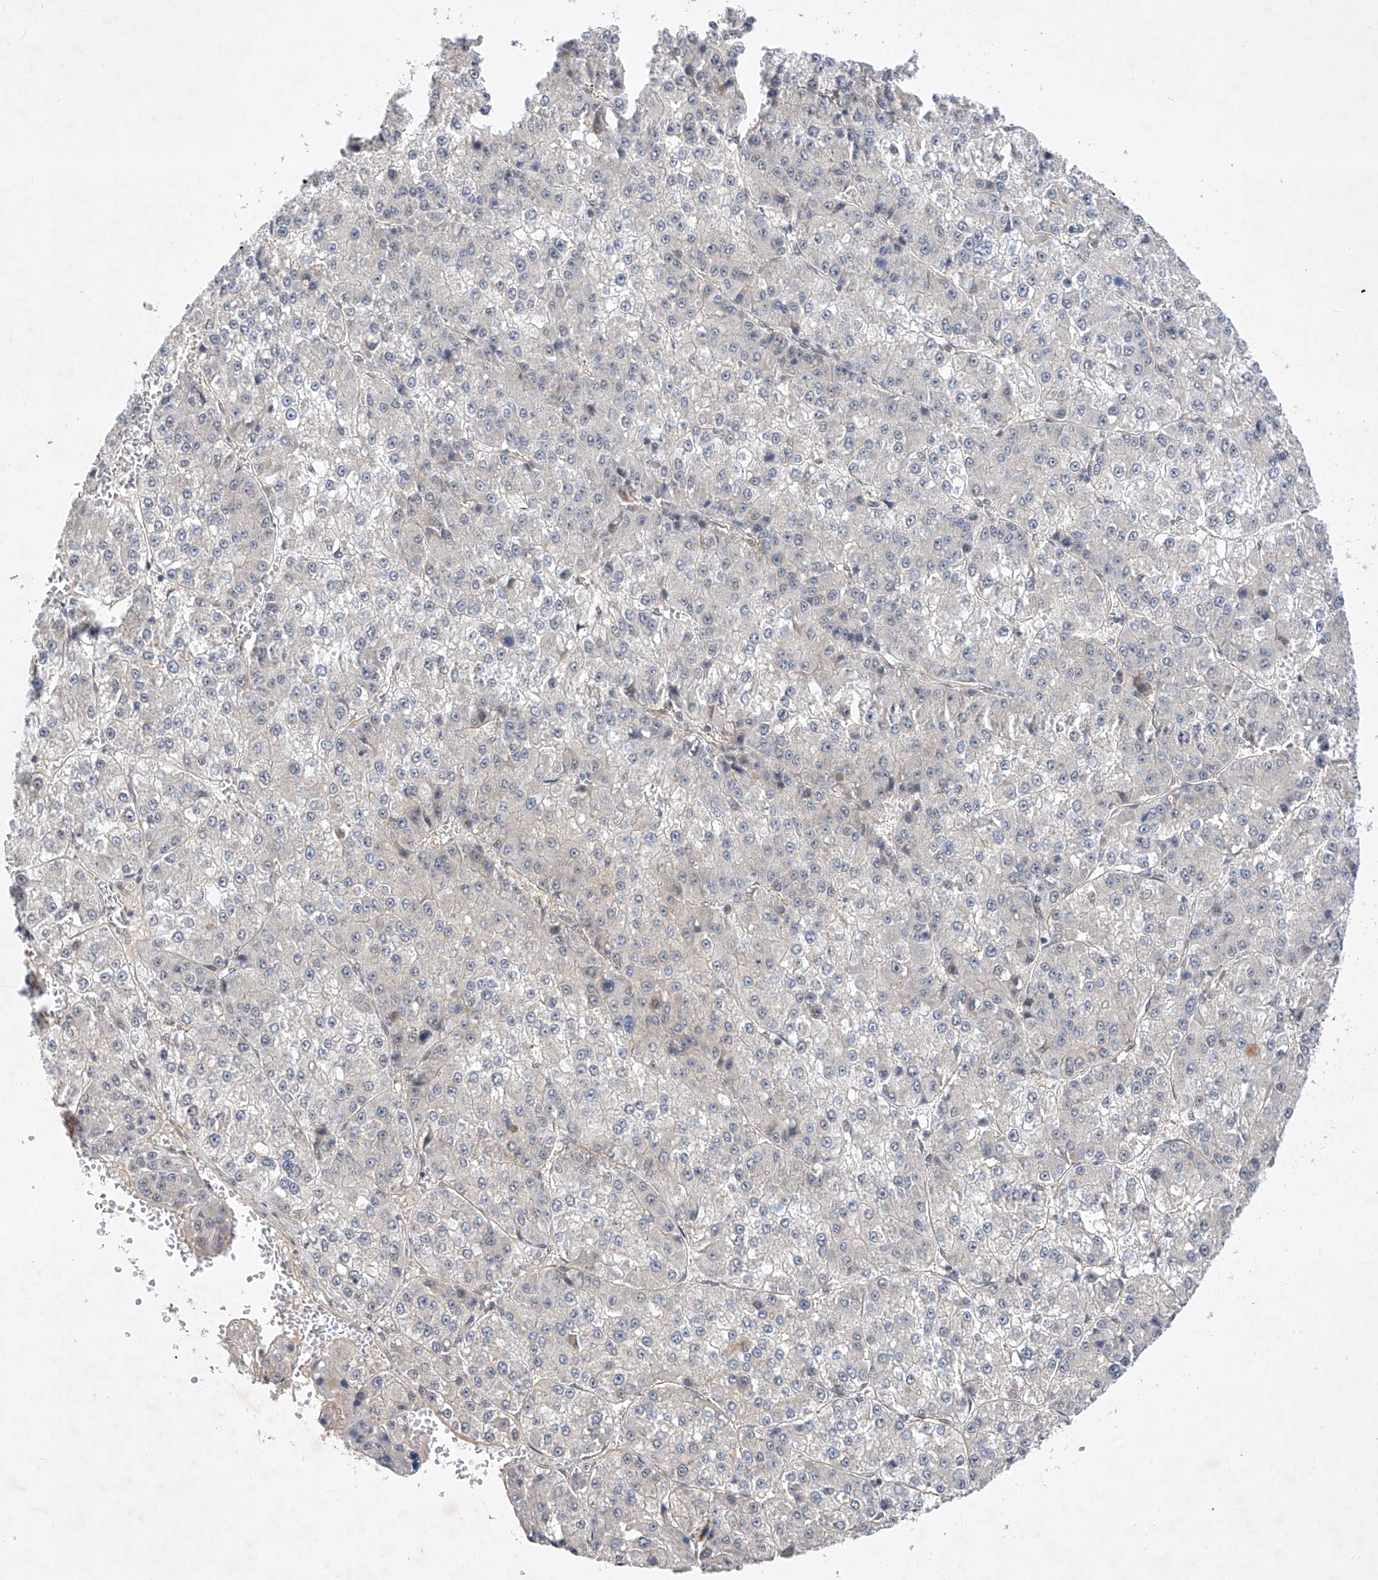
{"staining": {"intensity": "negative", "quantity": "none", "location": "none"}, "tissue": "liver cancer", "cell_type": "Tumor cells", "image_type": "cancer", "snomed": [{"axis": "morphology", "description": "Carcinoma, Hepatocellular, NOS"}, {"axis": "topography", "description": "Liver"}], "caption": "This image is of liver cancer (hepatocellular carcinoma) stained with immunohistochemistry (IHC) to label a protein in brown with the nuclei are counter-stained blue. There is no expression in tumor cells. (Stains: DAB (3,3'-diaminobenzidine) immunohistochemistry with hematoxylin counter stain, Microscopy: brightfield microscopy at high magnification).", "gene": "AMD1", "patient": {"sex": "female", "age": 73}}